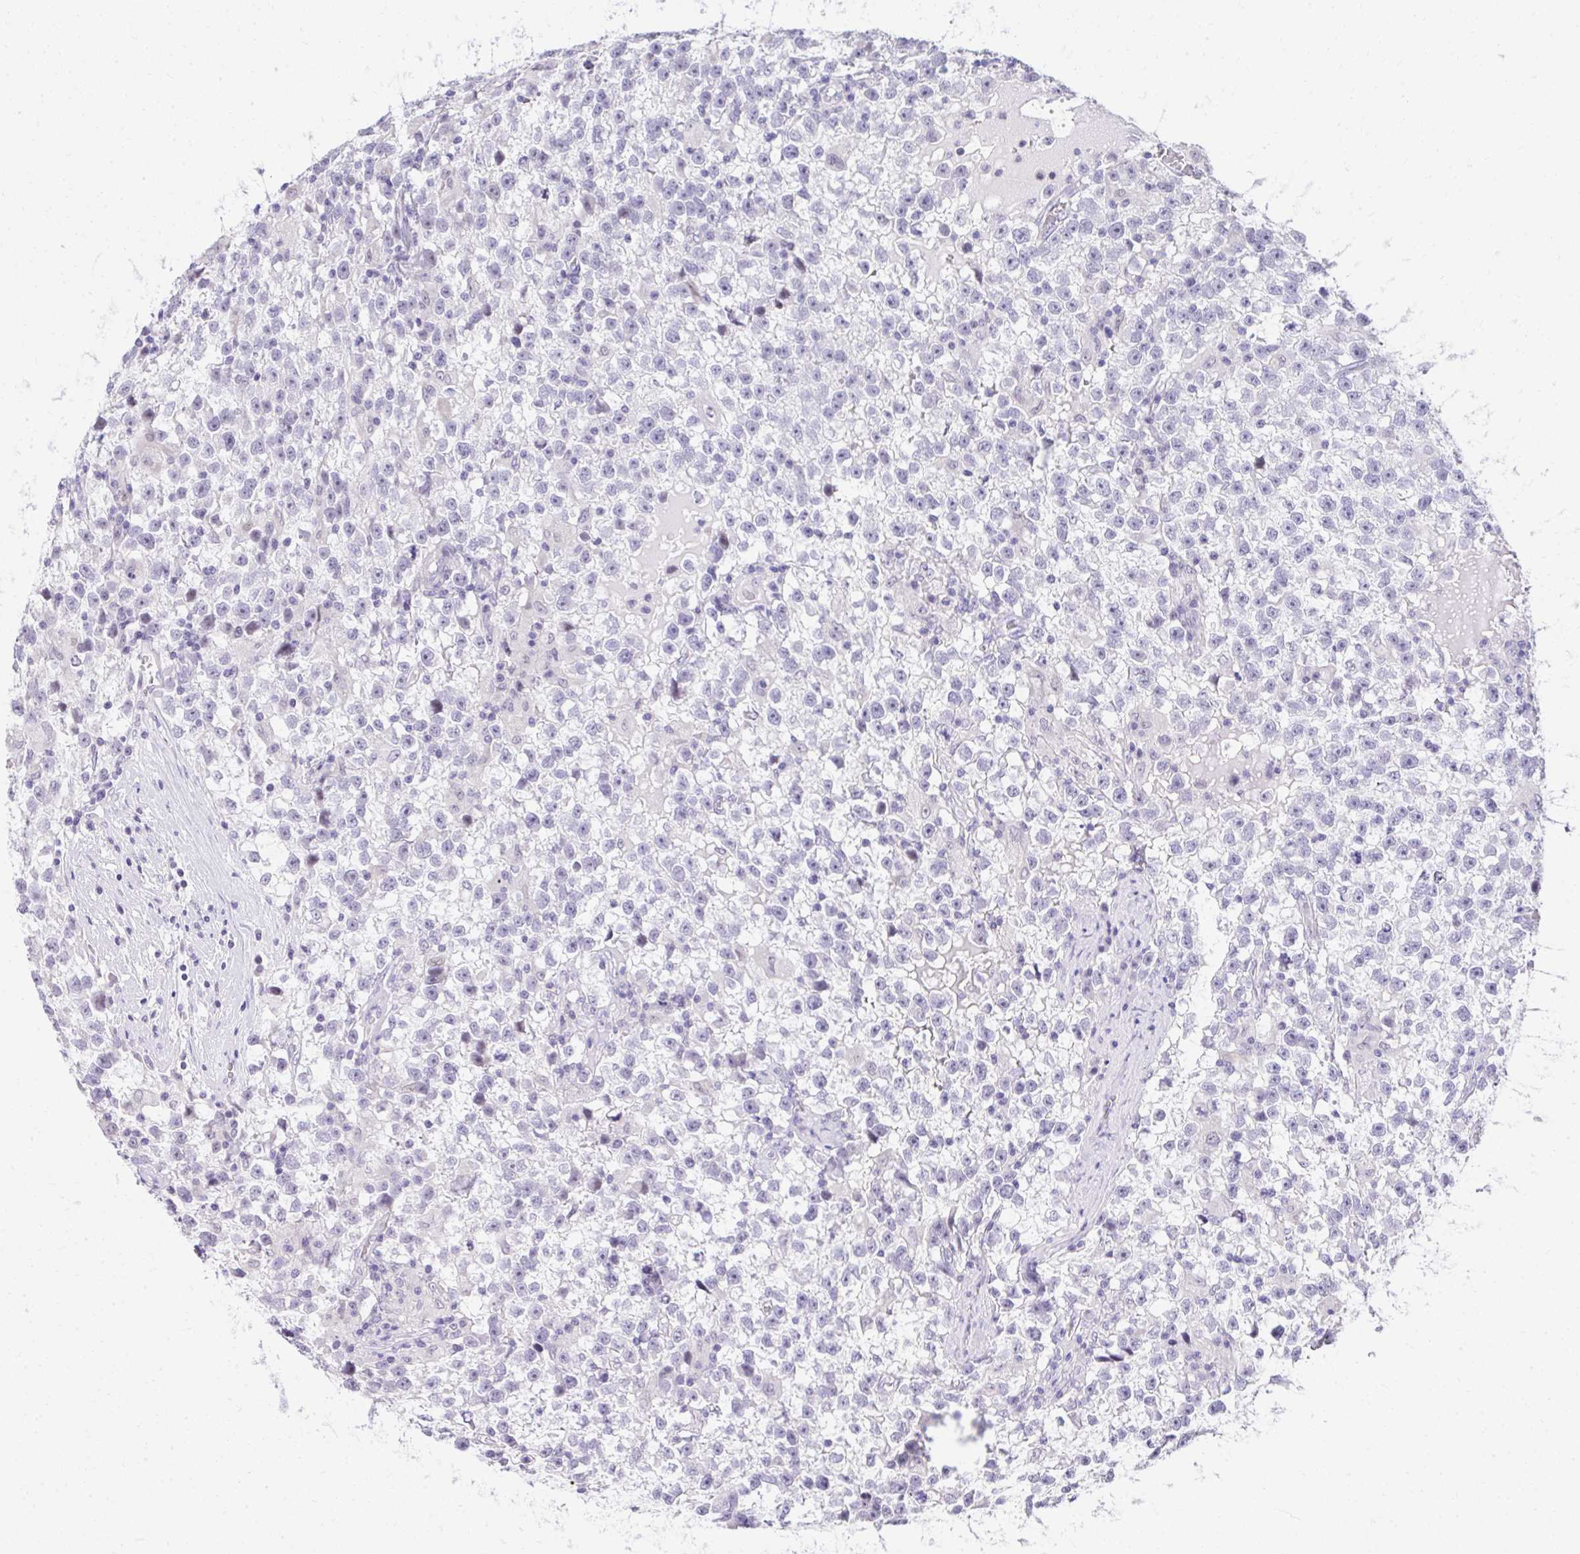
{"staining": {"intensity": "negative", "quantity": "none", "location": "none"}, "tissue": "testis cancer", "cell_type": "Tumor cells", "image_type": "cancer", "snomed": [{"axis": "morphology", "description": "Seminoma, NOS"}, {"axis": "topography", "description": "Testis"}], "caption": "DAB immunohistochemical staining of seminoma (testis) demonstrates no significant staining in tumor cells. (DAB immunohistochemistry with hematoxylin counter stain).", "gene": "EID3", "patient": {"sex": "male", "age": 31}}